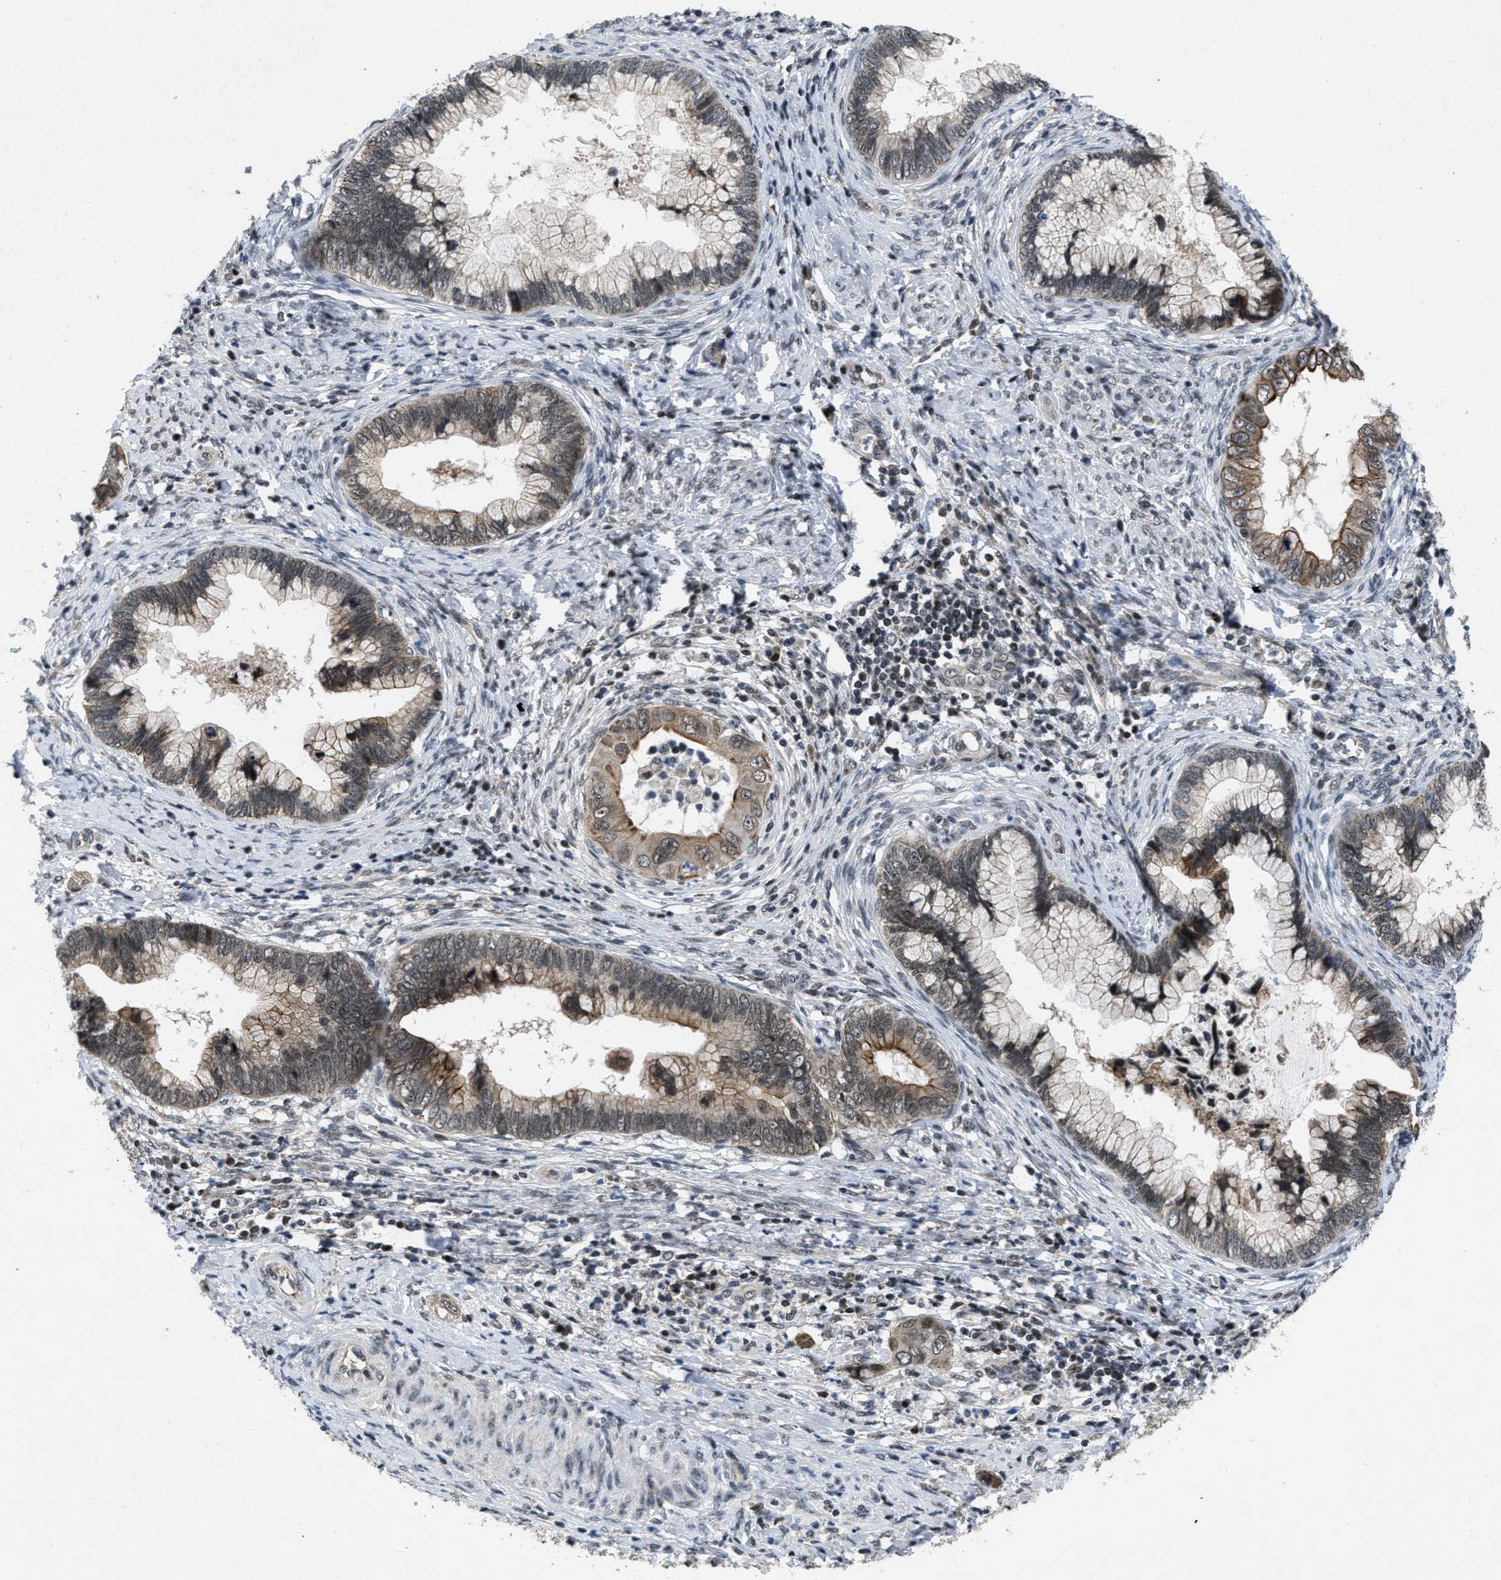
{"staining": {"intensity": "weak", "quantity": "25%-75%", "location": "cytoplasmic/membranous"}, "tissue": "cervical cancer", "cell_type": "Tumor cells", "image_type": "cancer", "snomed": [{"axis": "morphology", "description": "Adenocarcinoma, NOS"}, {"axis": "topography", "description": "Cervix"}], "caption": "Immunohistochemical staining of human cervical cancer exhibits low levels of weak cytoplasmic/membranous positivity in about 25%-75% of tumor cells. Nuclei are stained in blue.", "gene": "ZNHIT1", "patient": {"sex": "female", "age": 44}}